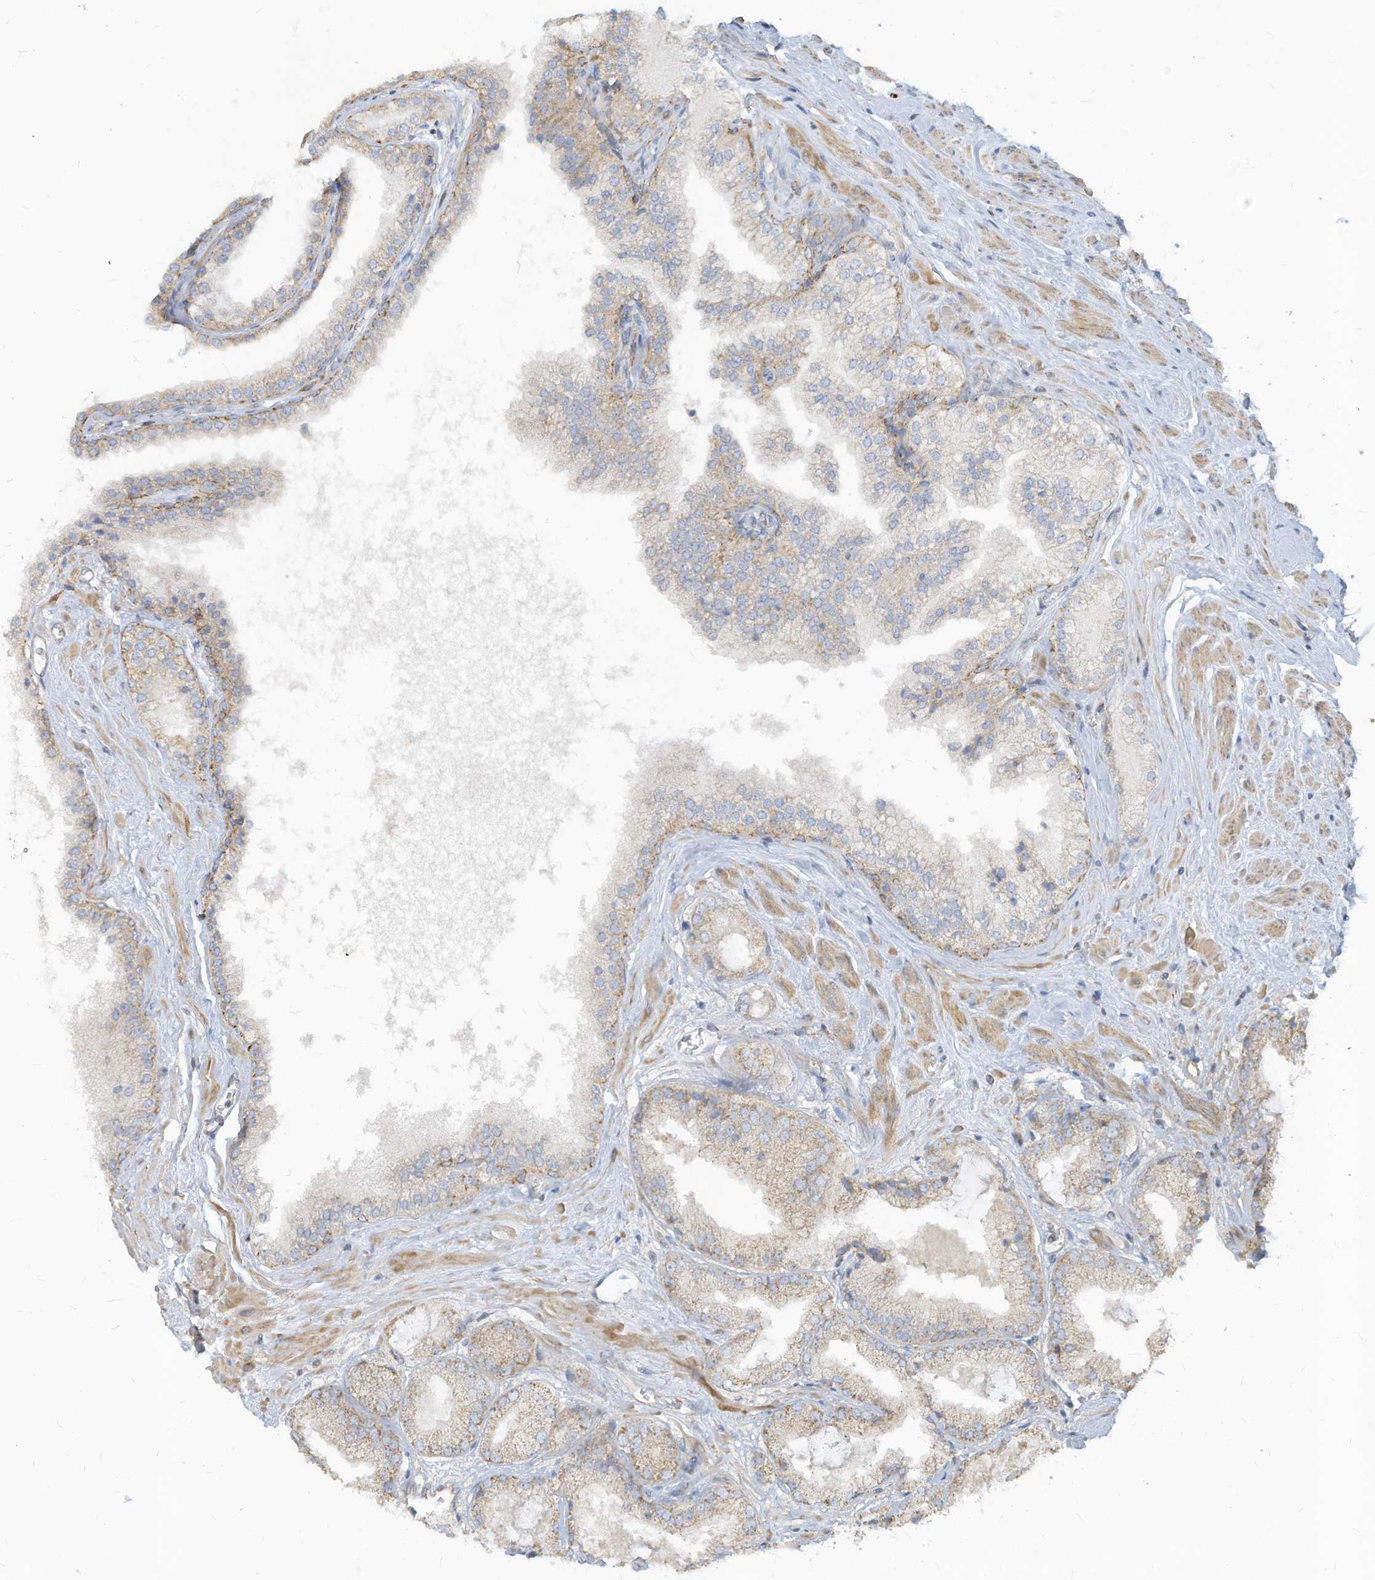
{"staining": {"intensity": "weak", "quantity": "25%-75%", "location": "cytoplasmic/membranous"}, "tissue": "prostate cancer", "cell_type": "Tumor cells", "image_type": "cancer", "snomed": [{"axis": "morphology", "description": "Adenocarcinoma, High grade"}, {"axis": "topography", "description": "Prostate"}], "caption": "Immunohistochemical staining of human prostate cancer reveals low levels of weak cytoplasmic/membranous protein staining in approximately 25%-75% of tumor cells.", "gene": "GTPBP2", "patient": {"sex": "male", "age": 58}}